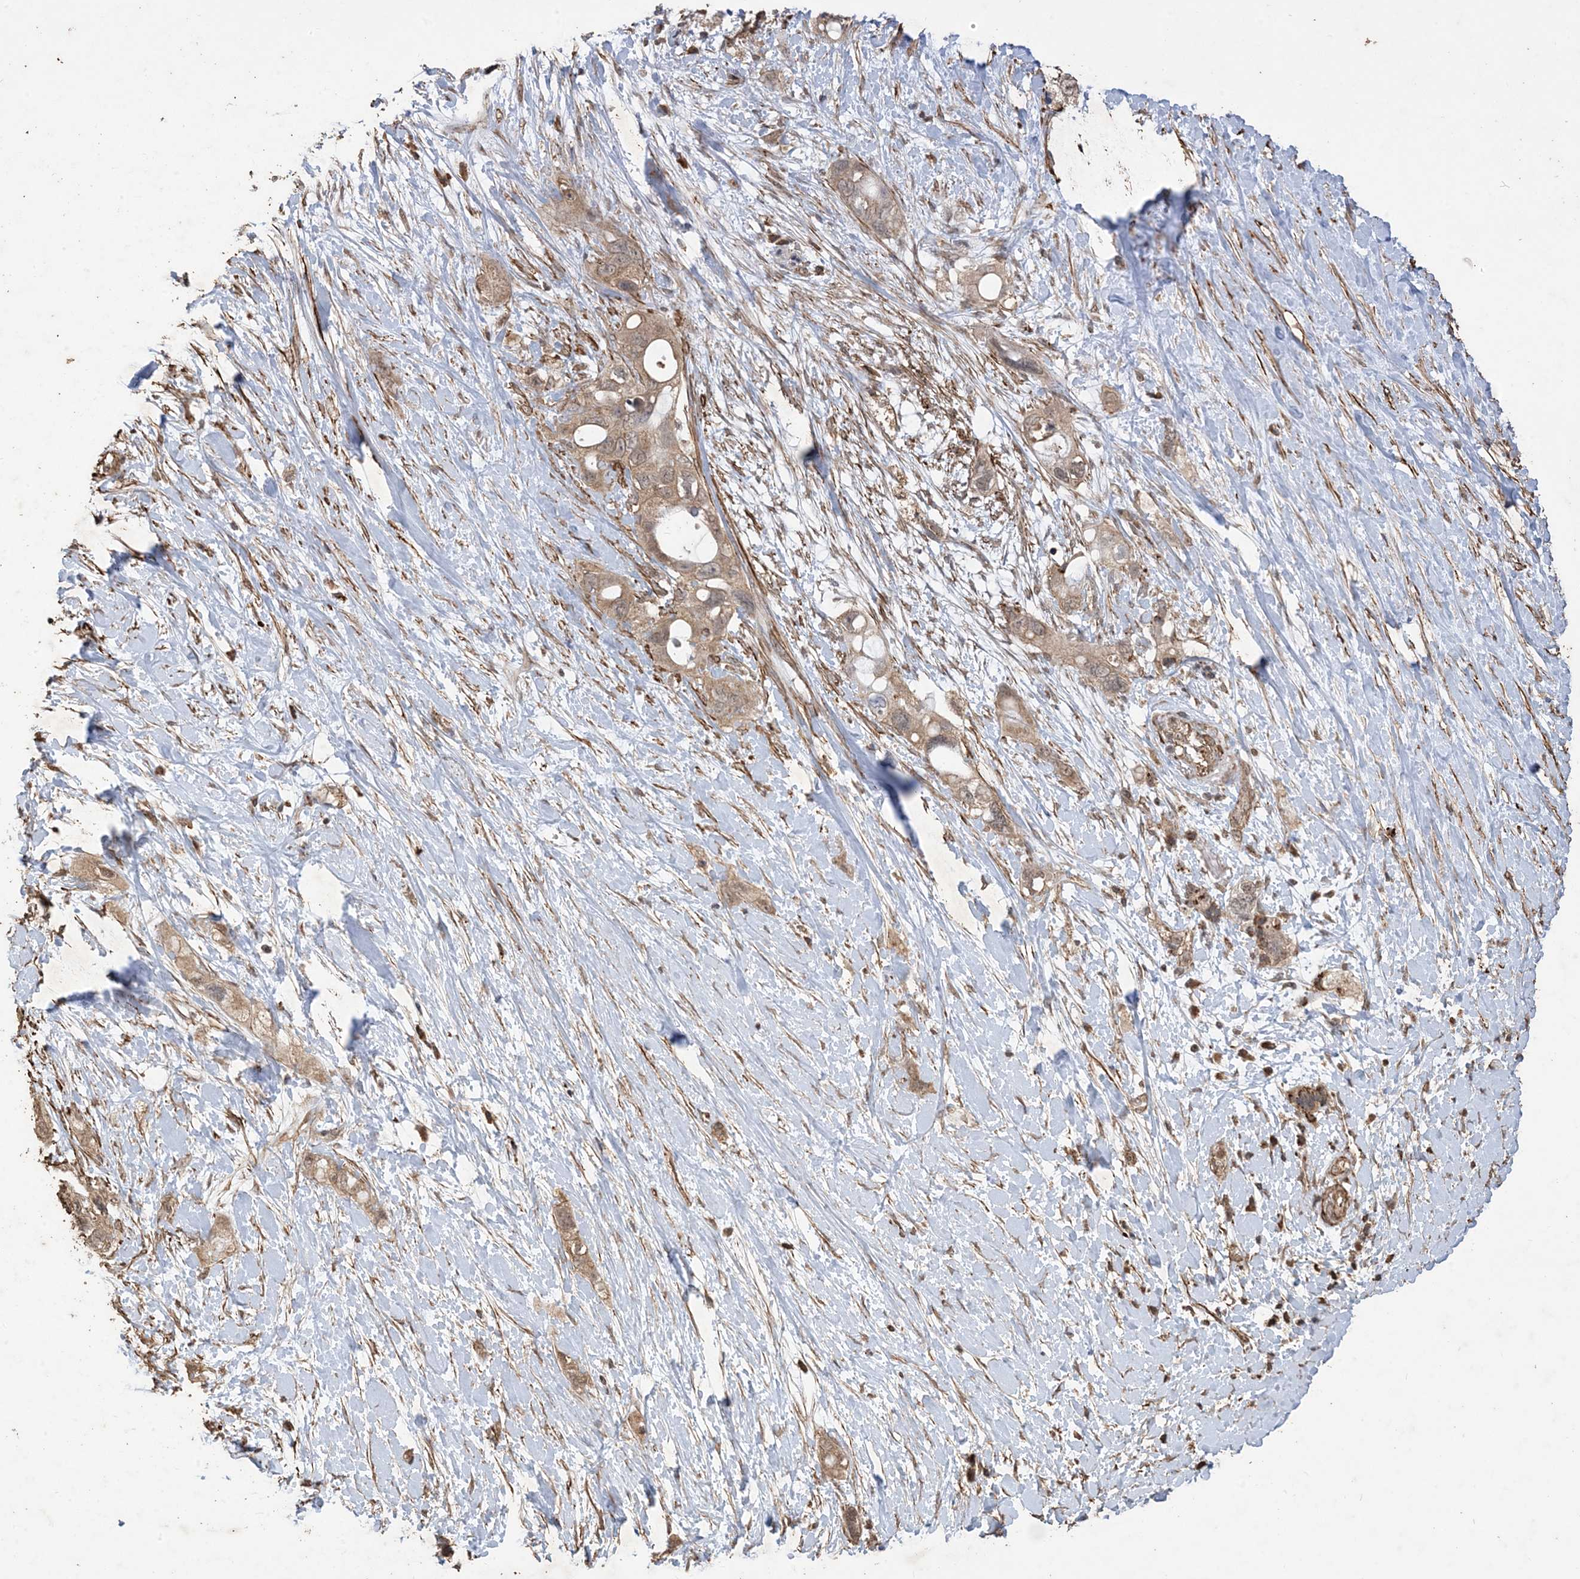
{"staining": {"intensity": "moderate", "quantity": ">75%", "location": "cytoplasmic/membranous"}, "tissue": "pancreatic cancer", "cell_type": "Tumor cells", "image_type": "cancer", "snomed": [{"axis": "morphology", "description": "Adenocarcinoma, NOS"}, {"axis": "topography", "description": "Pancreas"}], "caption": "Immunohistochemical staining of pancreatic cancer (adenocarcinoma) displays moderate cytoplasmic/membranous protein positivity in approximately >75% of tumor cells.", "gene": "HPS4", "patient": {"sex": "female", "age": 56}}